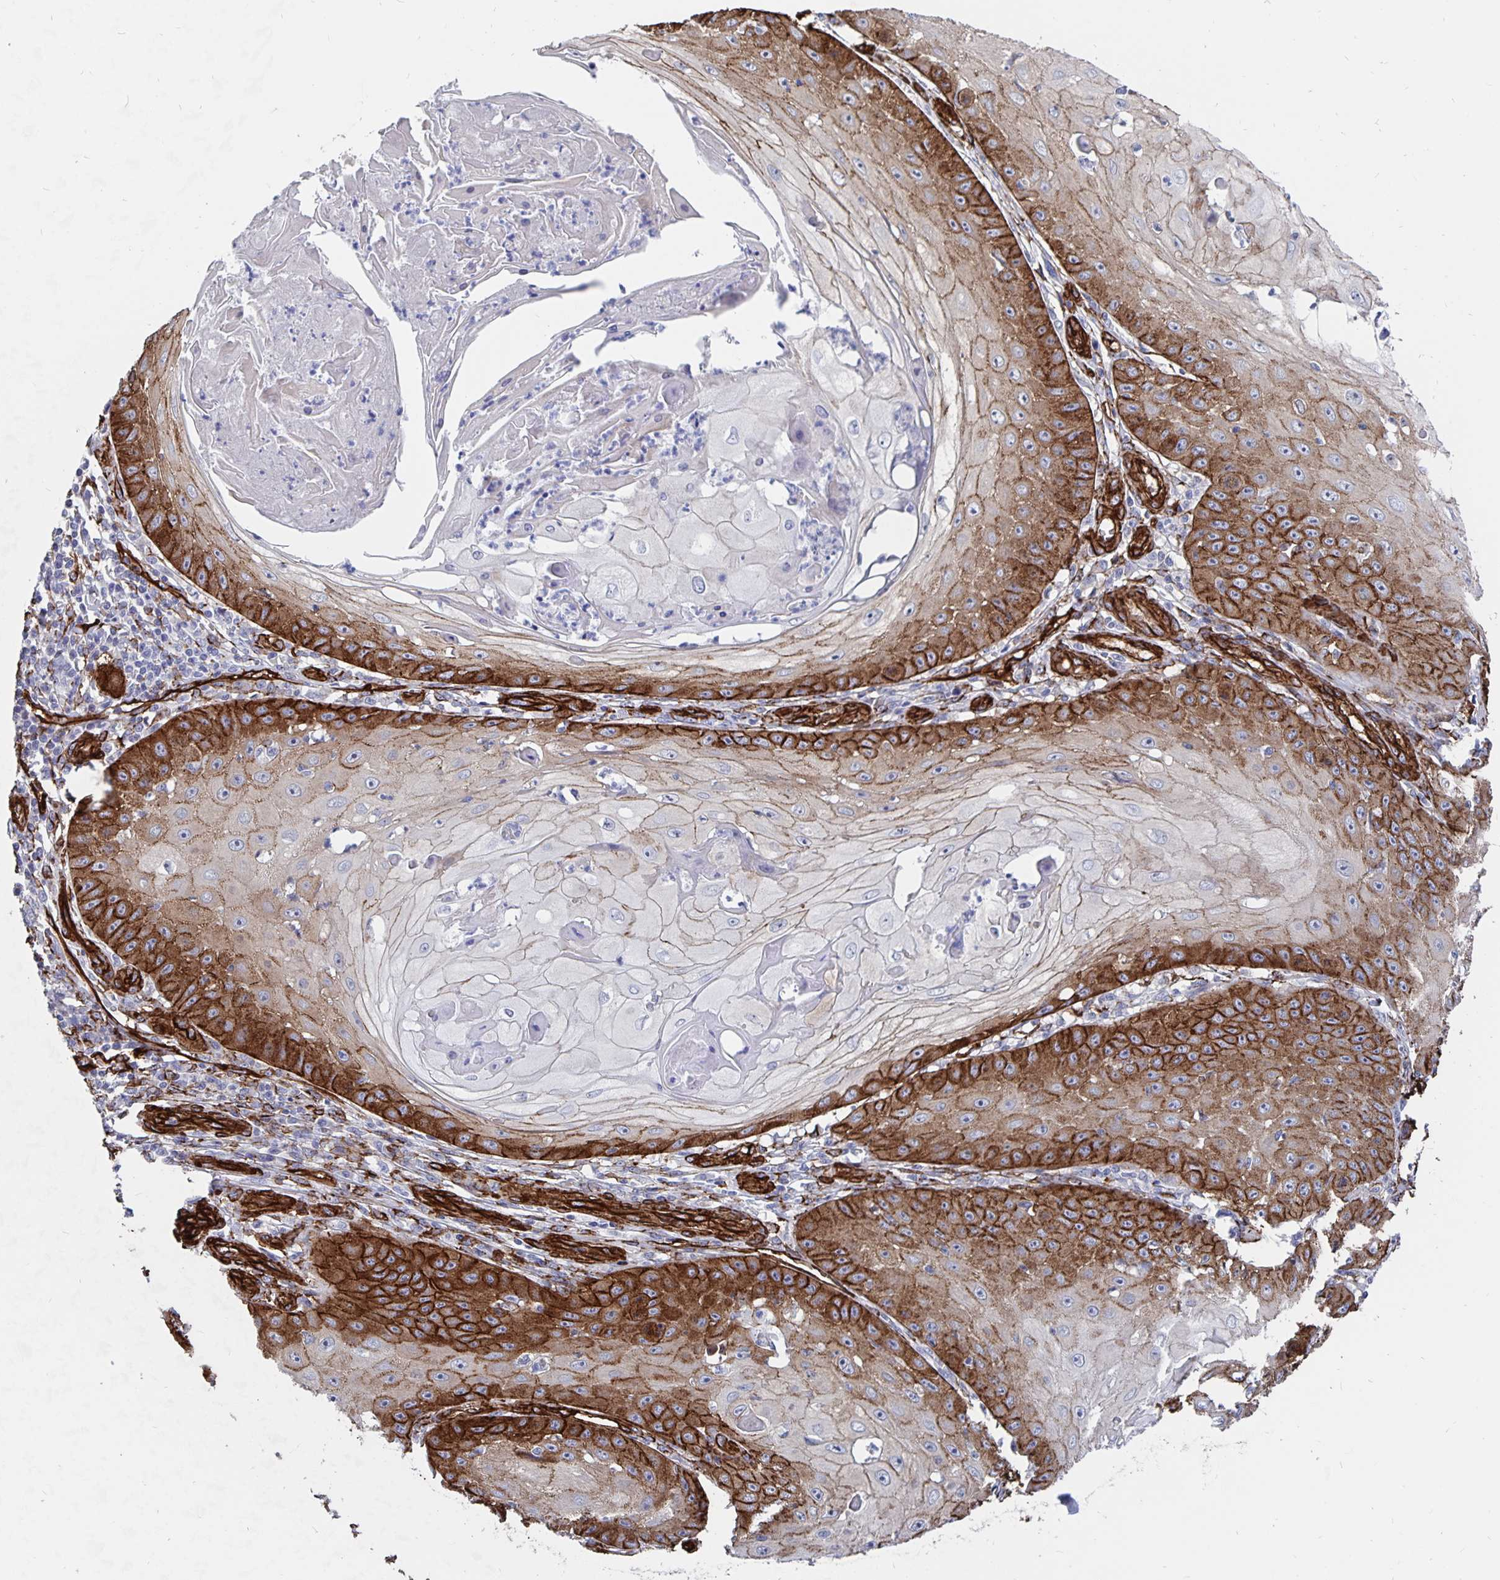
{"staining": {"intensity": "strong", "quantity": "25%-75%", "location": "cytoplasmic/membranous"}, "tissue": "skin cancer", "cell_type": "Tumor cells", "image_type": "cancer", "snomed": [{"axis": "morphology", "description": "Squamous cell carcinoma, NOS"}, {"axis": "topography", "description": "Skin"}], "caption": "Immunohistochemical staining of skin squamous cell carcinoma exhibits high levels of strong cytoplasmic/membranous staining in approximately 25%-75% of tumor cells.", "gene": "DCHS2", "patient": {"sex": "male", "age": 70}}